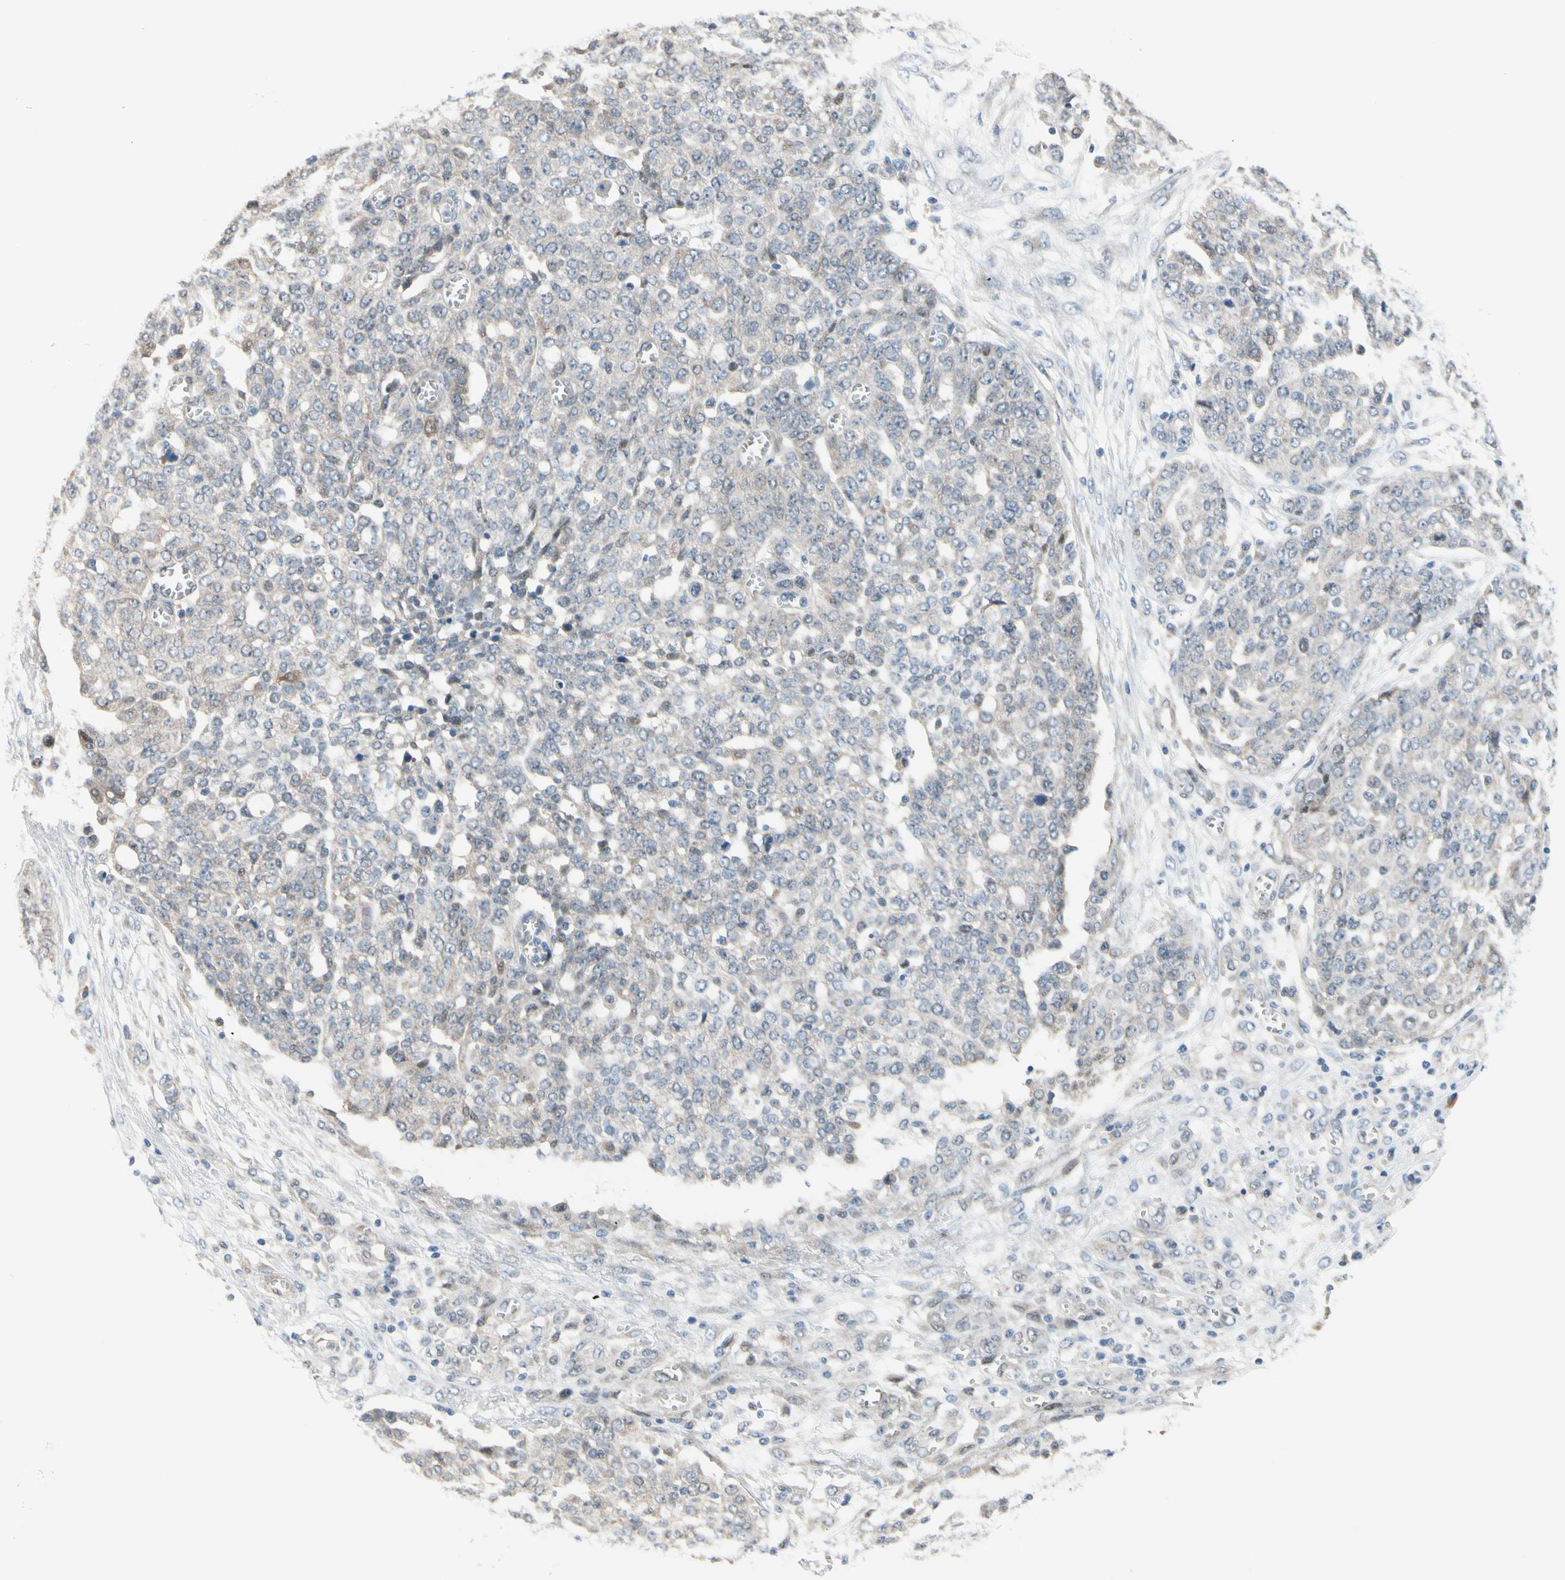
{"staining": {"intensity": "weak", "quantity": "25%-75%", "location": "cytoplasmic/membranous"}, "tissue": "ovarian cancer", "cell_type": "Tumor cells", "image_type": "cancer", "snomed": [{"axis": "morphology", "description": "Cystadenocarcinoma, serous, NOS"}, {"axis": "topography", "description": "Soft tissue"}, {"axis": "topography", "description": "Ovary"}], "caption": "DAB immunohistochemical staining of human ovarian cancer (serous cystadenocarcinoma) shows weak cytoplasmic/membranous protein expression in about 25%-75% of tumor cells.", "gene": "CFAP36", "patient": {"sex": "female", "age": 57}}